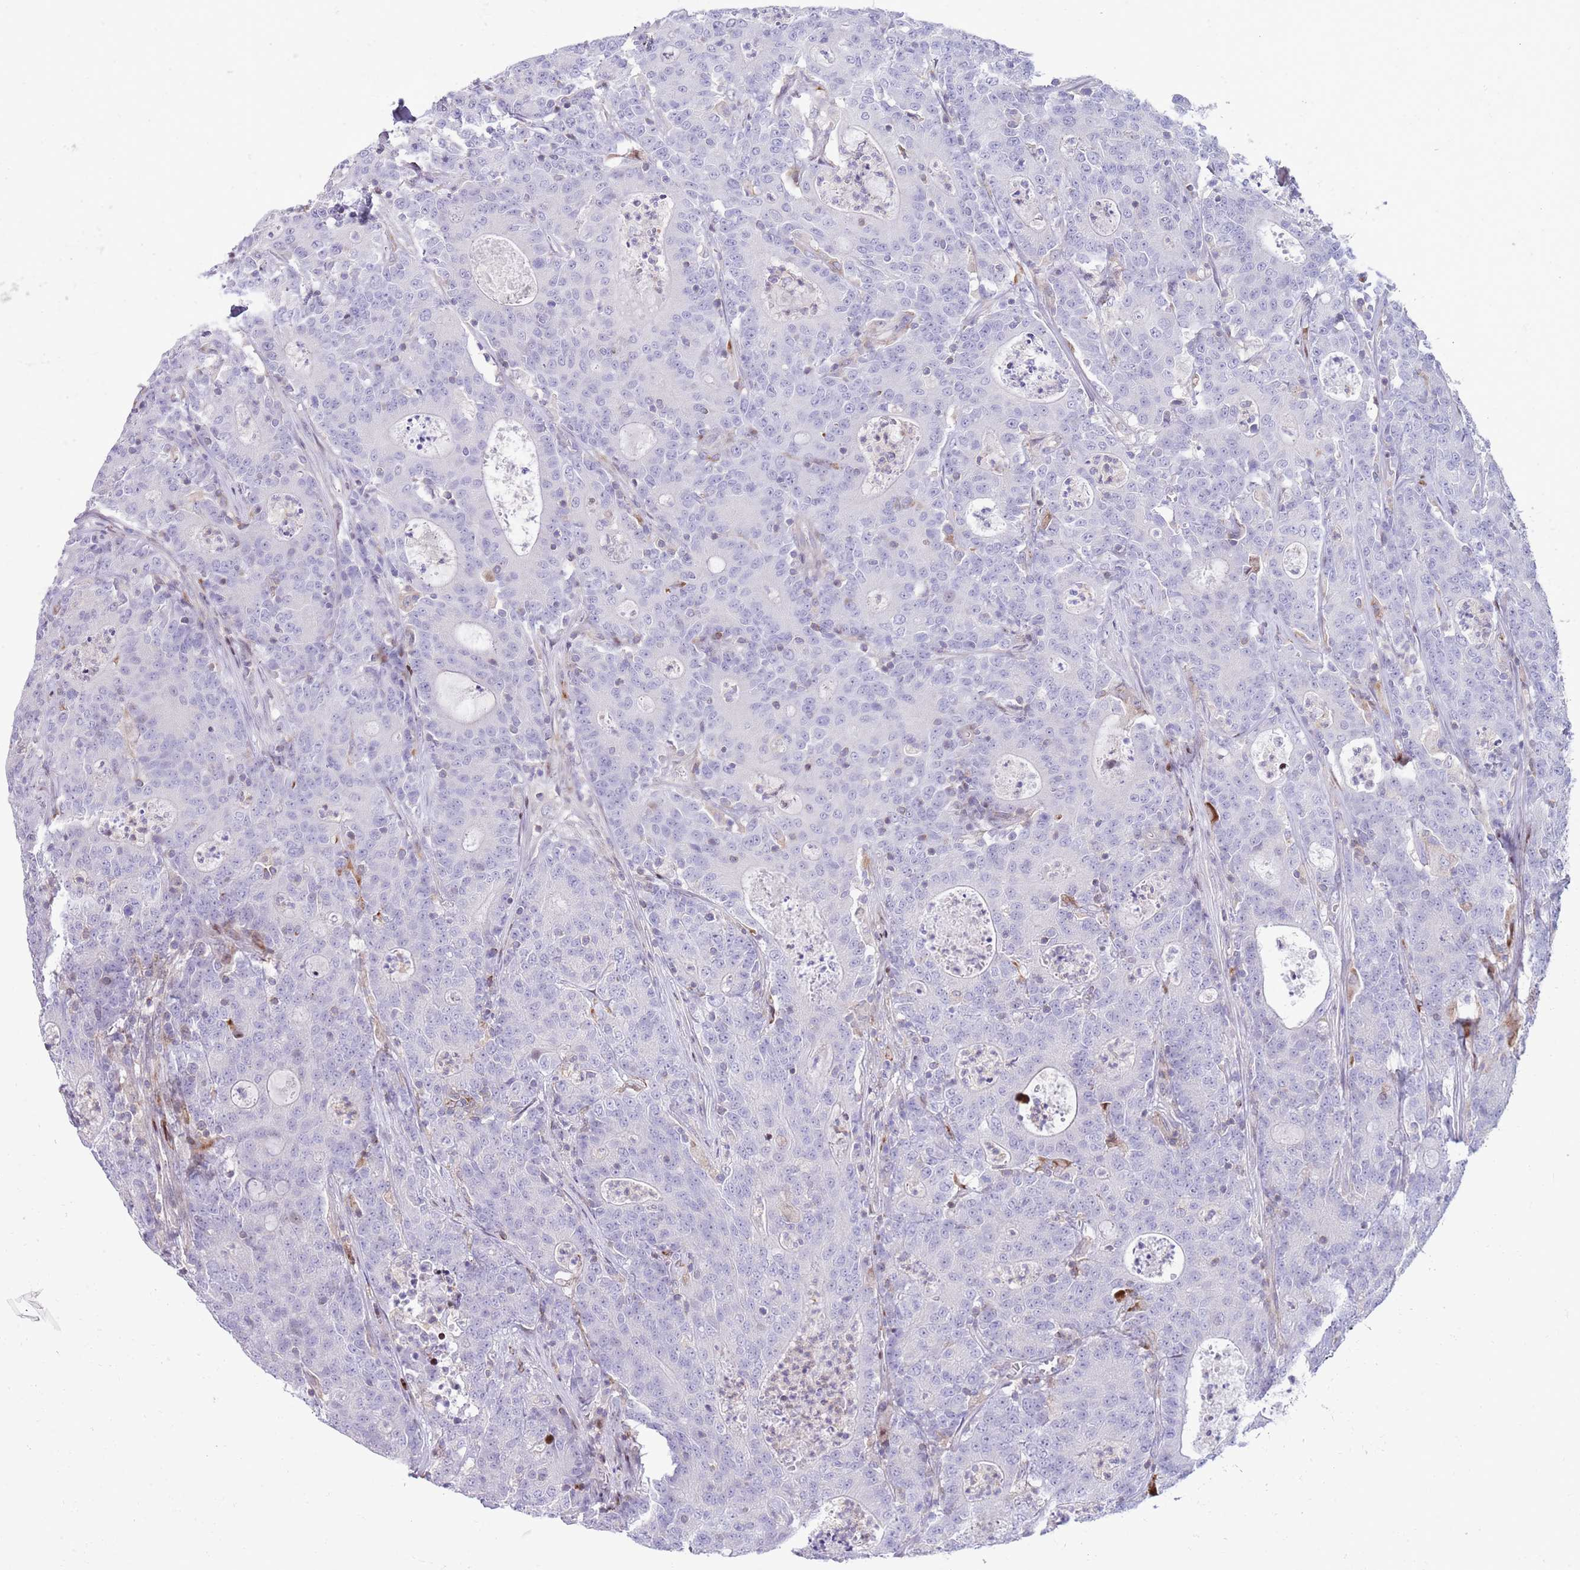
{"staining": {"intensity": "negative", "quantity": "none", "location": "none"}, "tissue": "colorectal cancer", "cell_type": "Tumor cells", "image_type": "cancer", "snomed": [{"axis": "morphology", "description": "Adenocarcinoma, NOS"}, {"axis": "topography", "description": "Colon"}], "caption": "IHC micrograph of neoplastic tissue: human colorectal adenocarcinoma stained with DAB shows no significant protein expression in tumor cells.", "gene": "ANO8", "patient": {"sex": "male", "age": 83}}